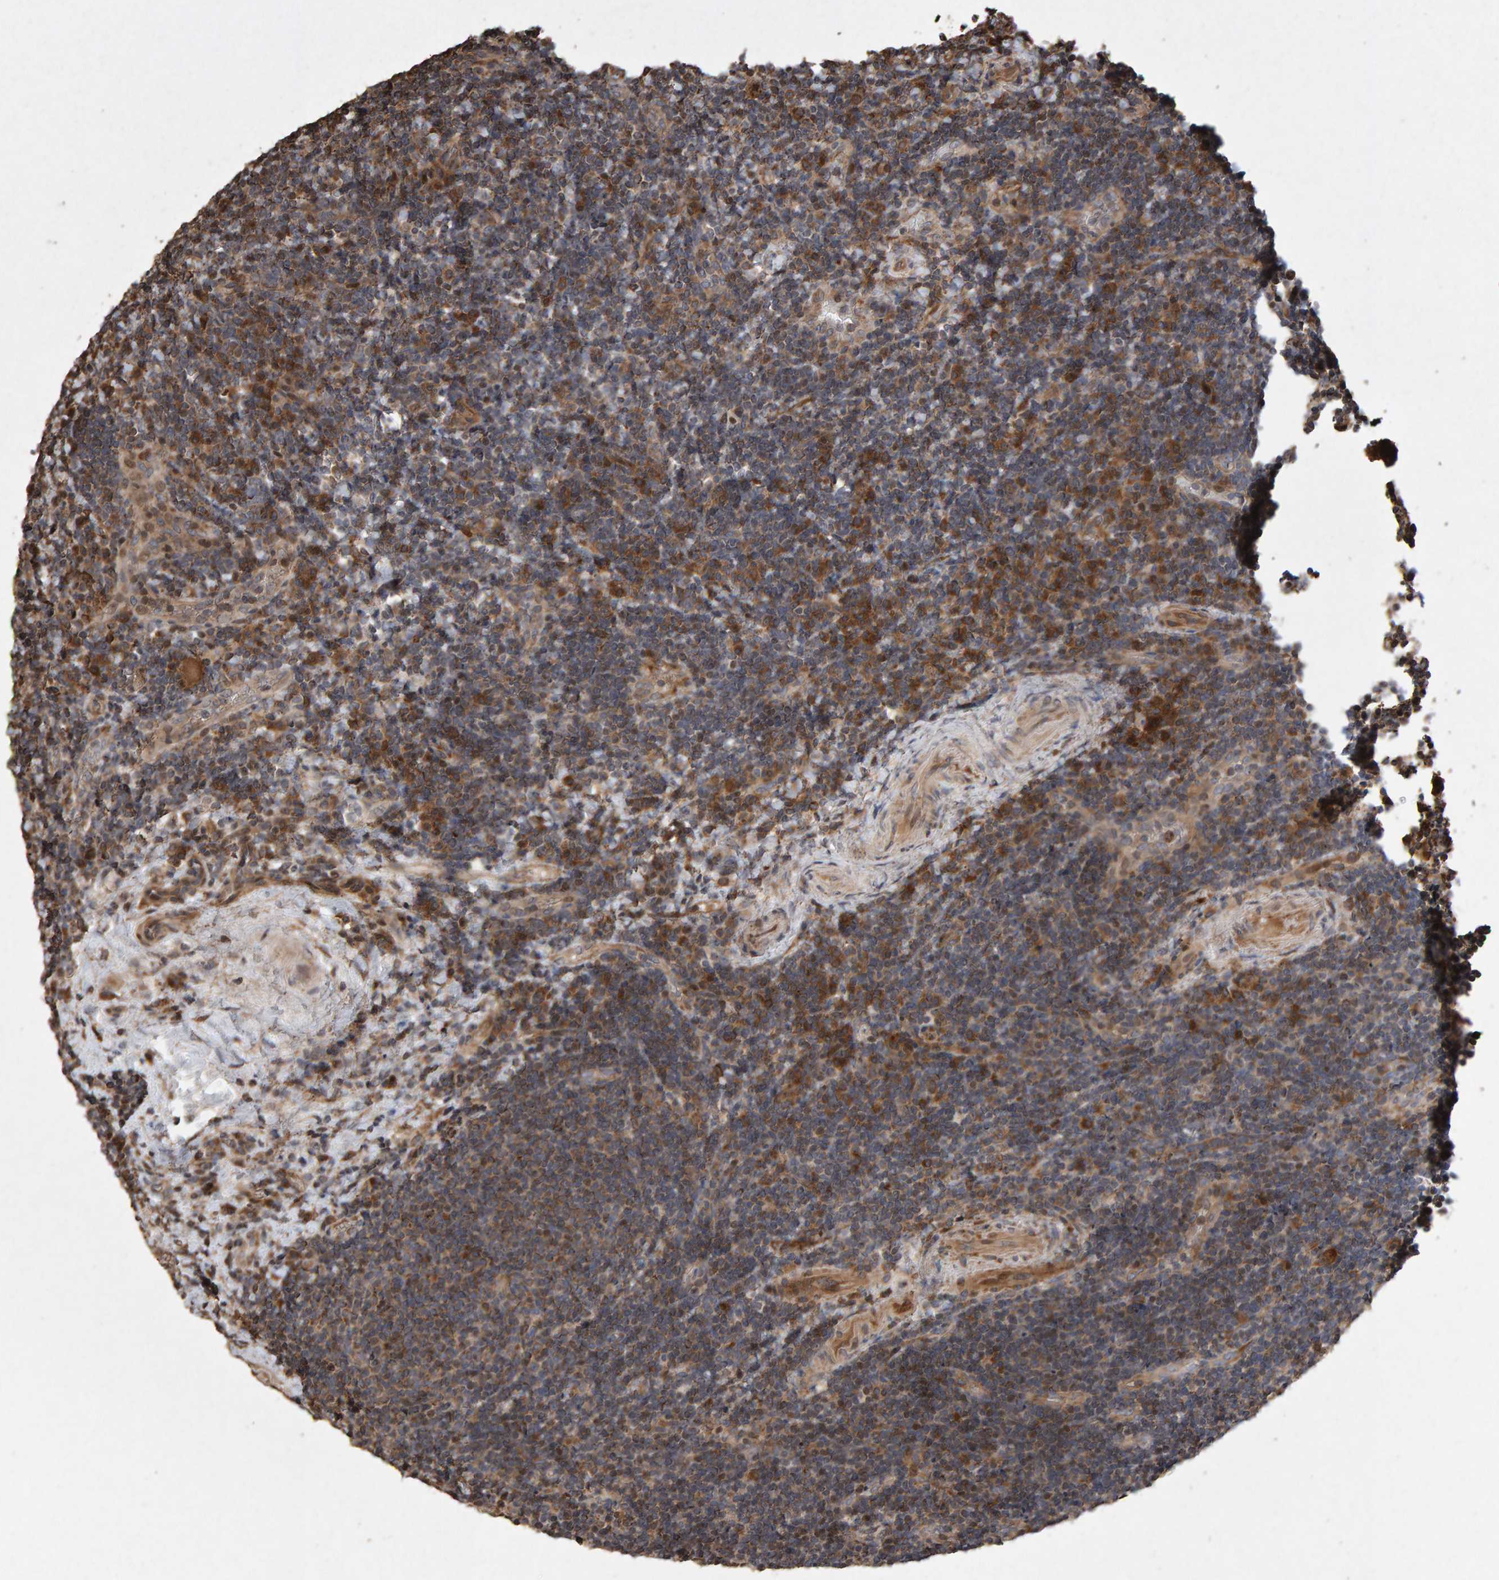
{"staining": {"intensity": "moderate", "quantity": "25%-75%", "location": "cytoplasmic/membranous"}, "tissue": "lymphoma", "cell_type": "Tumor cells", "image_type": "cancer", "snomed": [{"axis": "morphology", "description": "Malignant lymphoma, non-Hodgkin's type, High grade"}, {"axis": "topography", "description": "Tonsil"}], "caption": "Protein positivity by IHC displays moderate cytoplasmic/membranous positivity in about 25%-75% of tumor cells in high-grade malignant lymphoma, non-Hodgkin's type.", "gene": "OSBP2", "patient": {"sex": "female", "age": 36}}